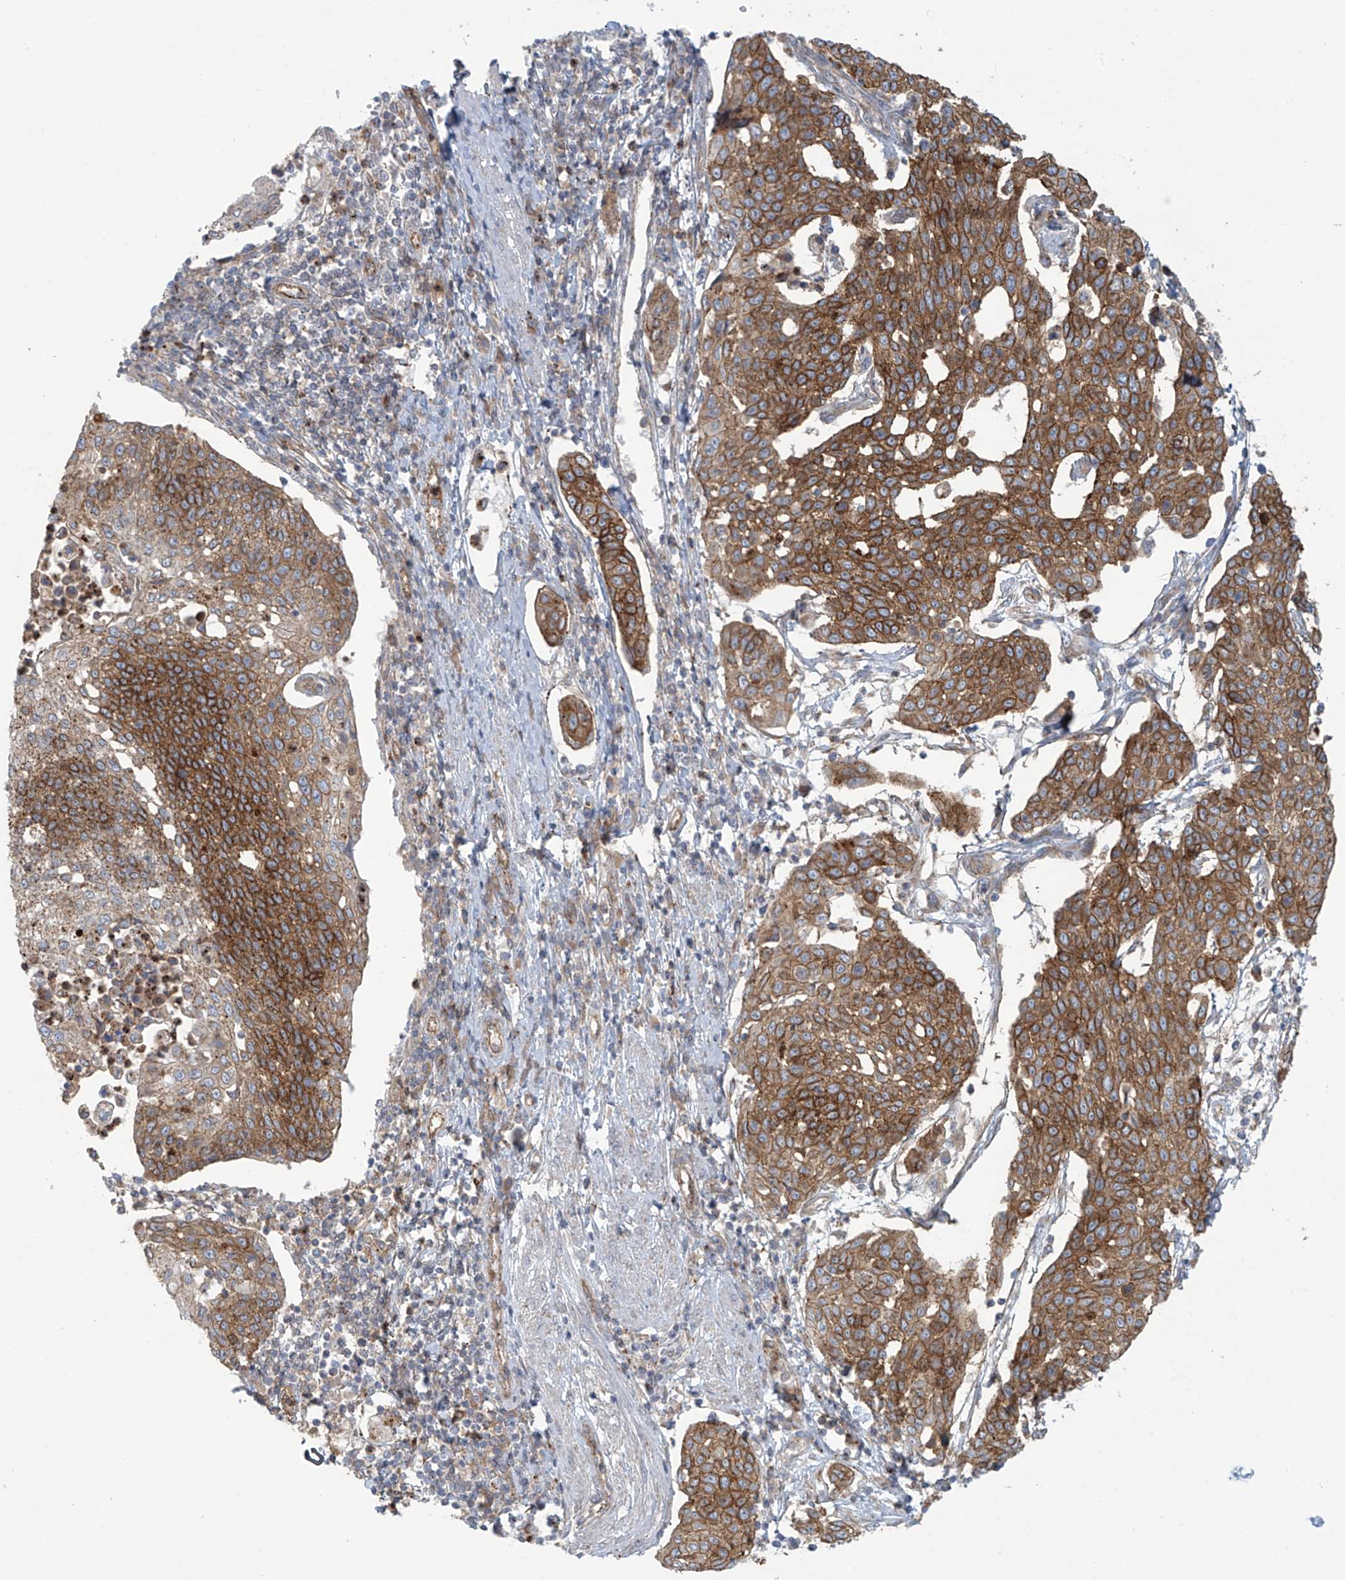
{"staining": {"intensity": "moderate", "quantity": ">75%", "location": "cytoplasmic/membranous"}, "tissue": "cervical cancer", "cell_type": "Tumor cells", "image_type": "cancer", "snomed": [{"axis": "morphology", "description": "Squamous cell carcinoma, NOS"}, {"axis": "topography", "description": "Cervix"}], "caption": "This is an image of immunohistochemistry (IHC) staining of cervical squamous cell carcinoma, which shows moderate staining in the cytoplasmic/membranous of tumor cells.", "gene": "LZTS3", "patient": {"sex": "female", "age": 34}}